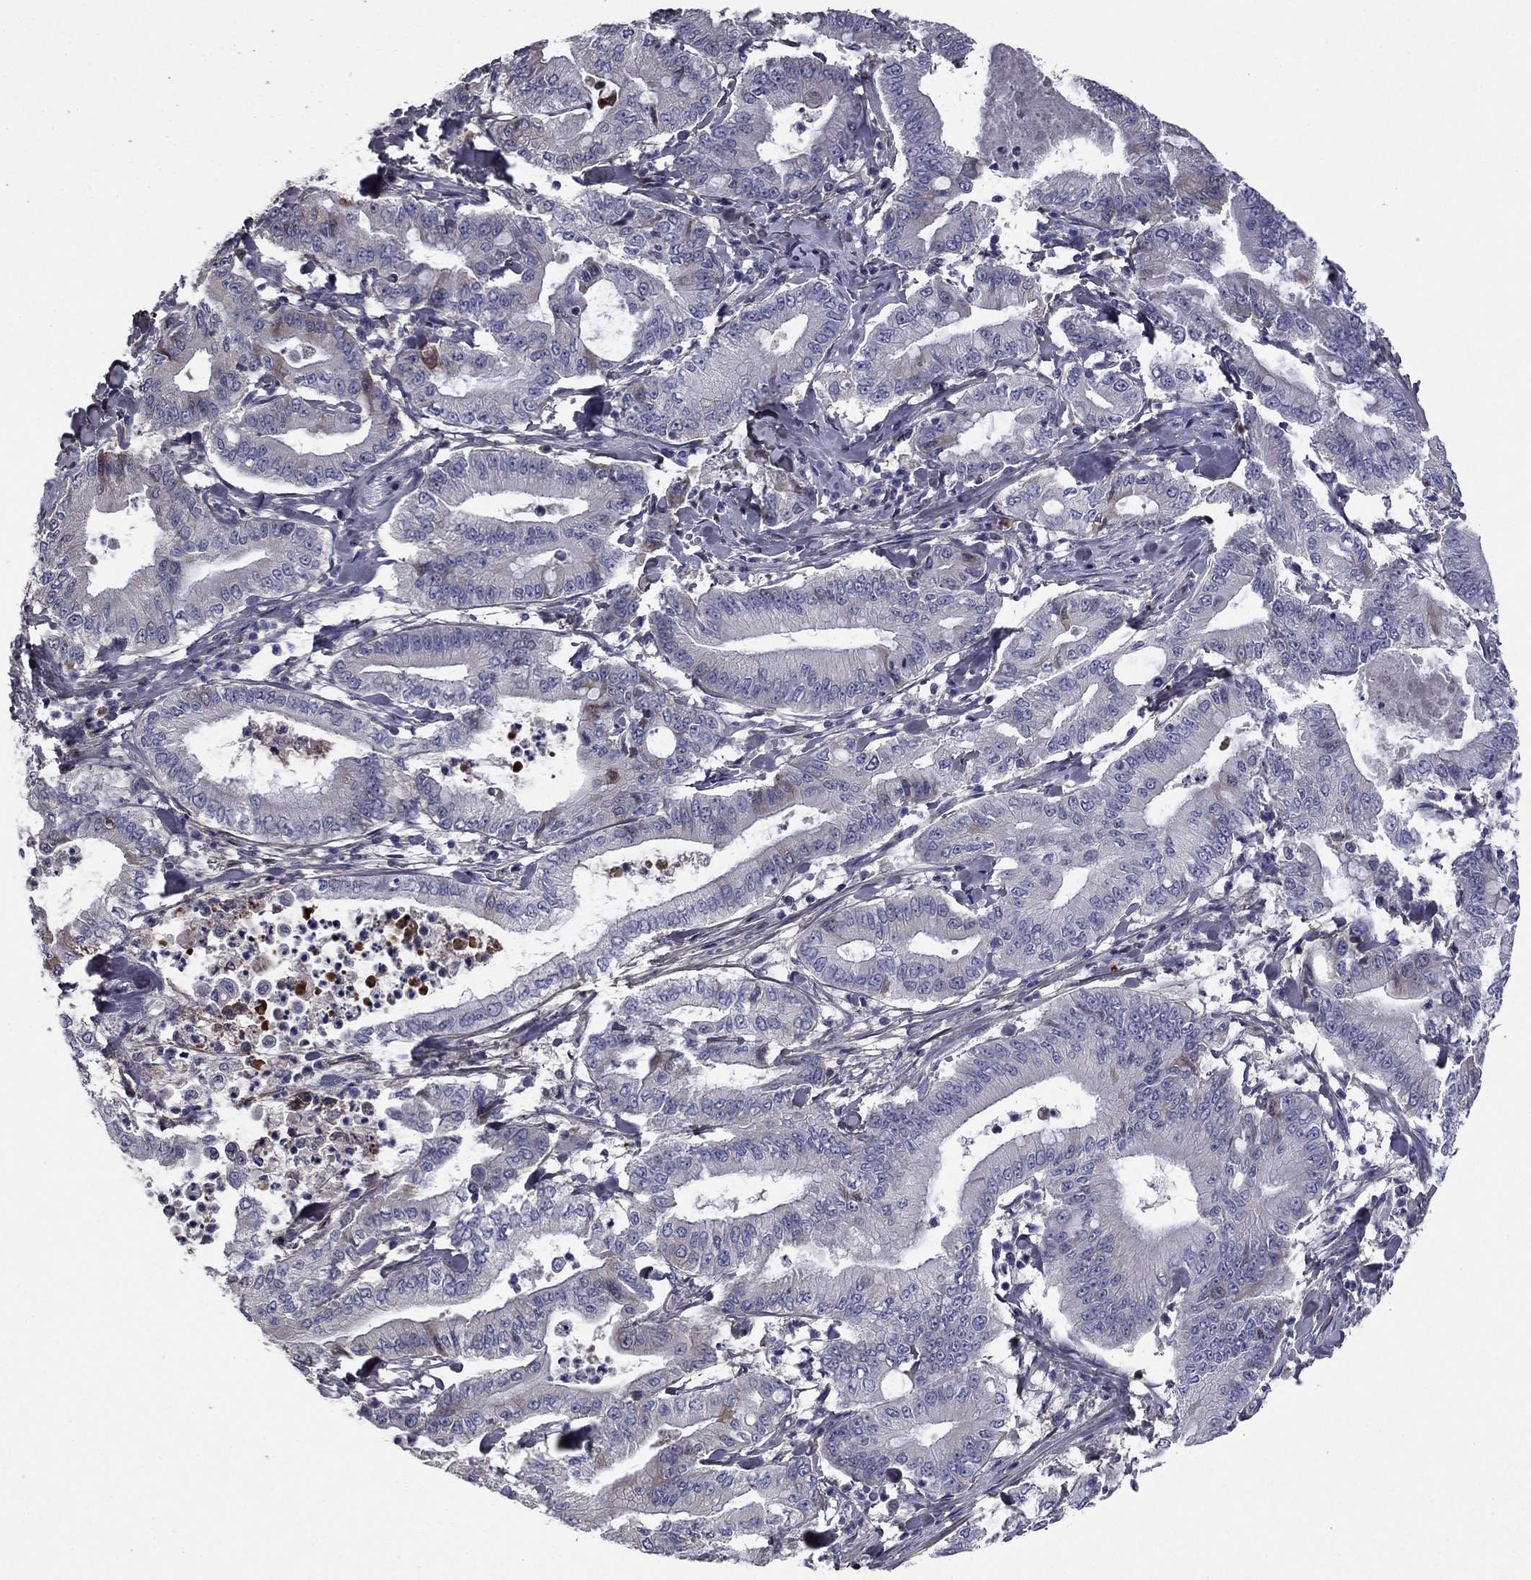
{"staining": {"intensity": "negative", "quantity": "none", "location": "none"}, "tissue": "pancreatic cancer", "cell_type": "Tumor cells", "image_type": "cancer", "snomed": [{"axis": "morphology", "description": "Adenocarcinoma, NOS"}, {"axis": "topography", "description": "Pancreas"}], "caption": "Immunohistochemical staining of pancreatic cancer (adenocarcinoma) shows no significant positivity in tumor cells.", "gene": "COL2A1", "patient": {"sex": "male", "age": 71}}